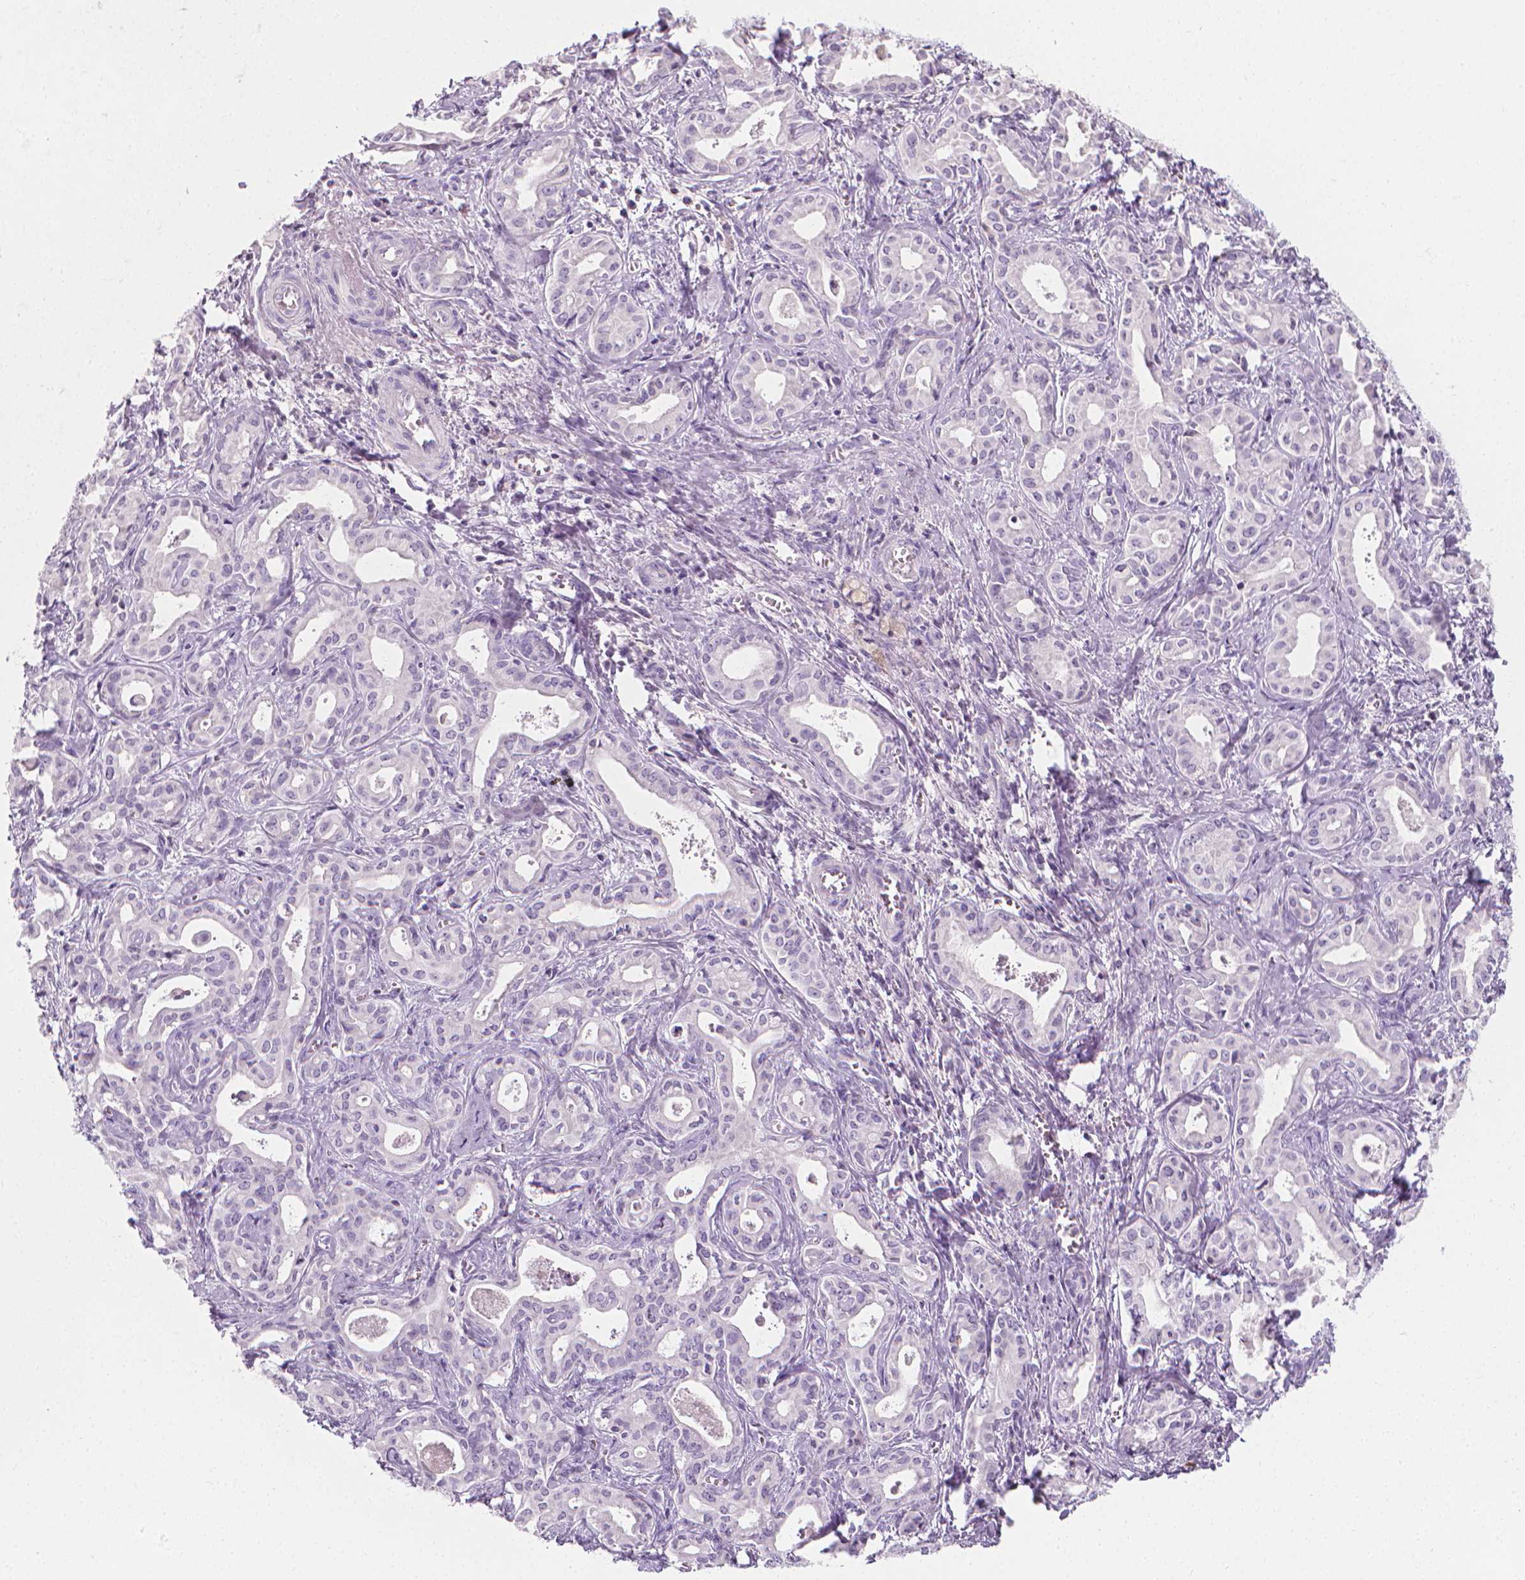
{"staining": {"intensity": "negative", "quantity": "none", "location": "none"}, "tissue": "liver cancer", "cell_type": "Tumor cells", "image_type": "cancer", "snomed": [{"axis": "morphology", "description": "Cholangiocarcinoma"}, {"axis": "topography", "description": "Liver"}], "caption": "There is no significant positivity in tumor cells of liver cancer (cholangiocarcinoma).", "gene": "DCAF8L1", "patient": {"sex": "female", "age": 65}}